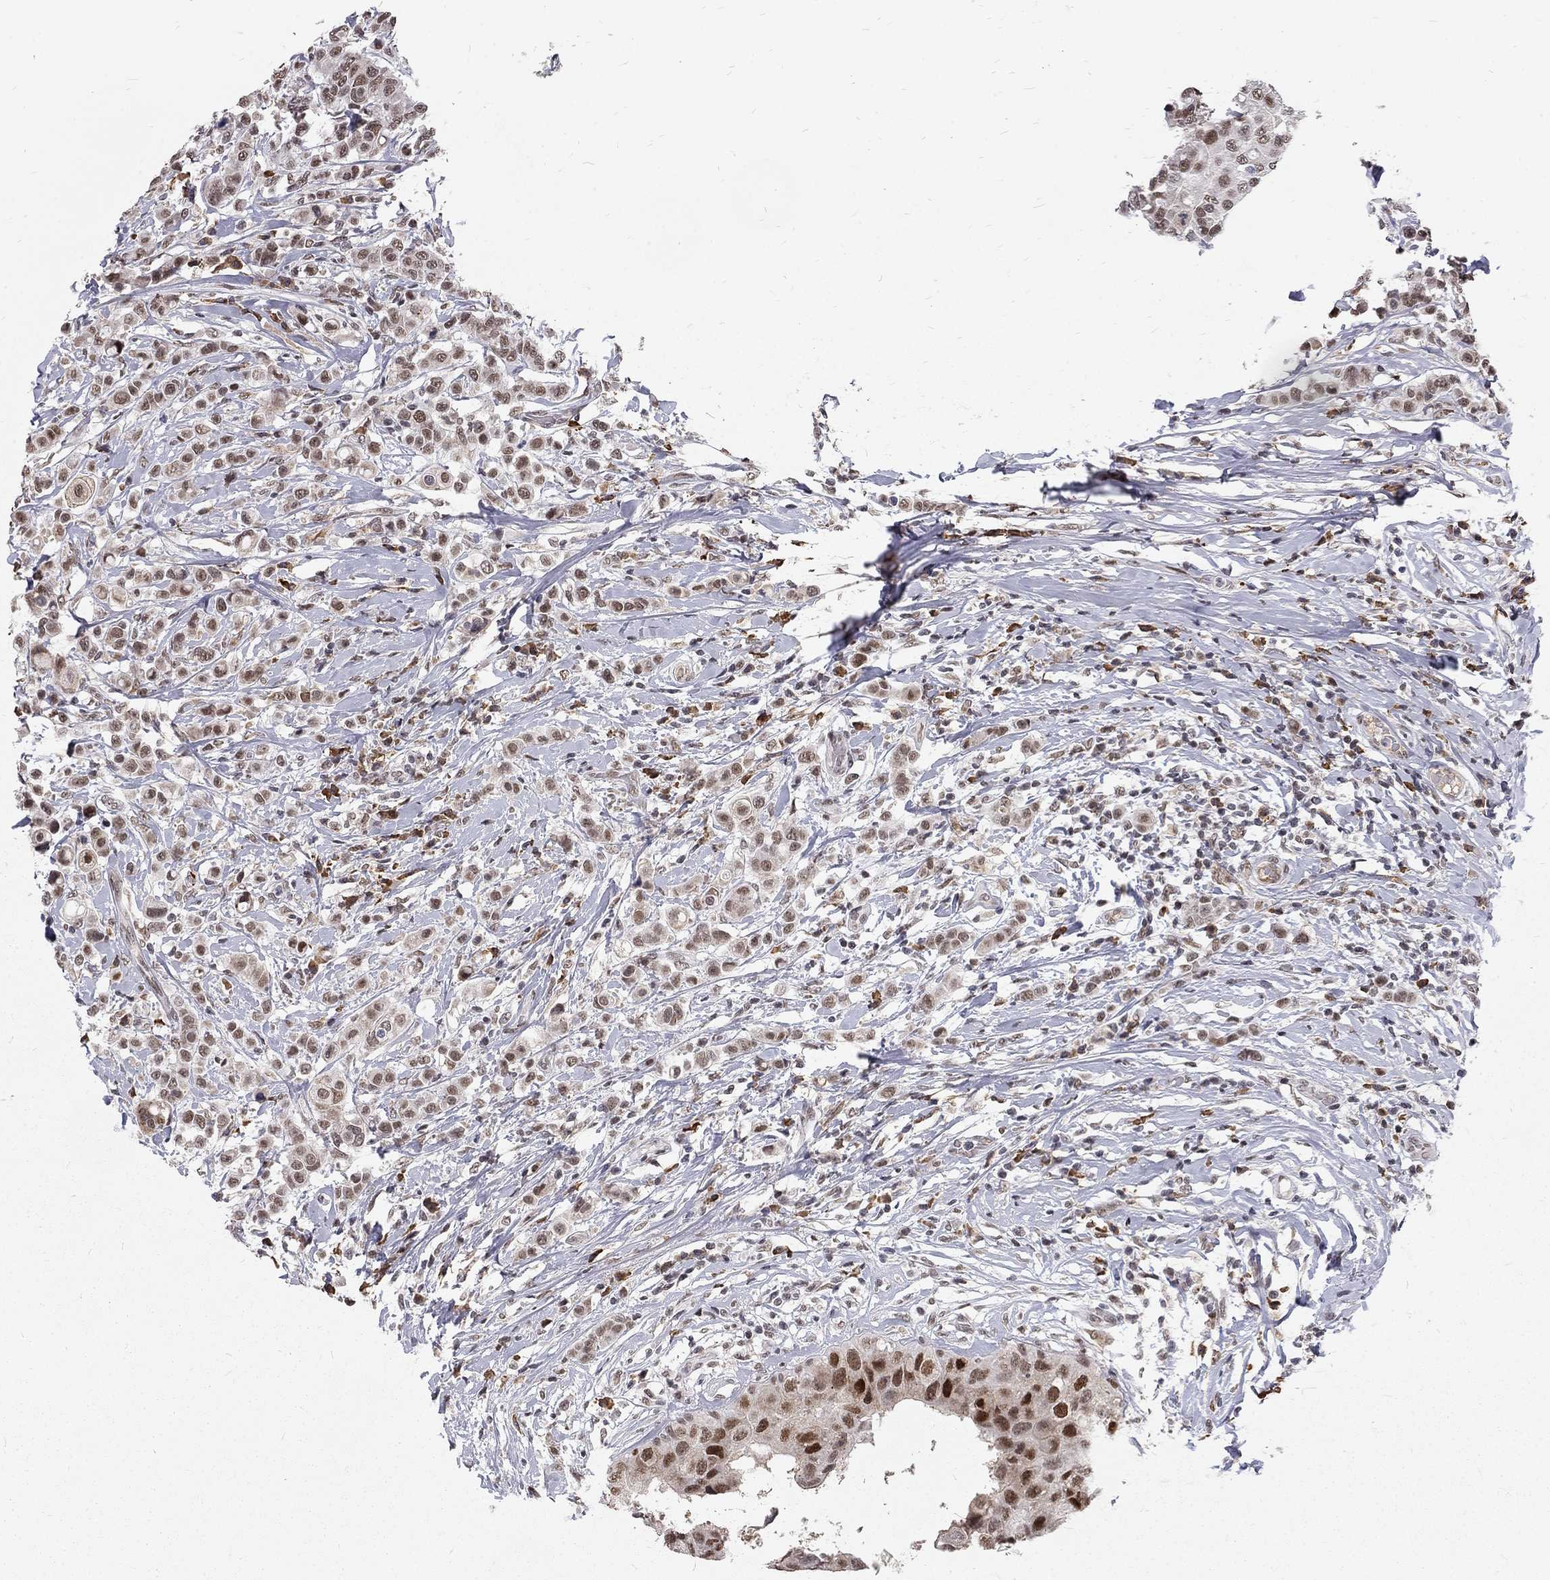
{"staining": {"intensity": "moderate", "quantity": "25%-75%", "location": "cytoplasmic/membranous,nuclear"}, "tissue": "breast cancer", "cell_type": "Tumor cells", "image_type": "cancer", "snomed": [{"axis": "morphology", "description": "Duct carcinoma"}, {"axis": "topography", "description": "Breast"}], "caption": "Protein expression by immunohistochemistry (IHC) reveals moderate cytoplasmic/membranous and nuclear staining in about 25%-75% of tumor cells in breast cancer (invasive ductal carcinoma).", "gene": "TCEAL1", "patient": {"sex": "female", "age": 27}}